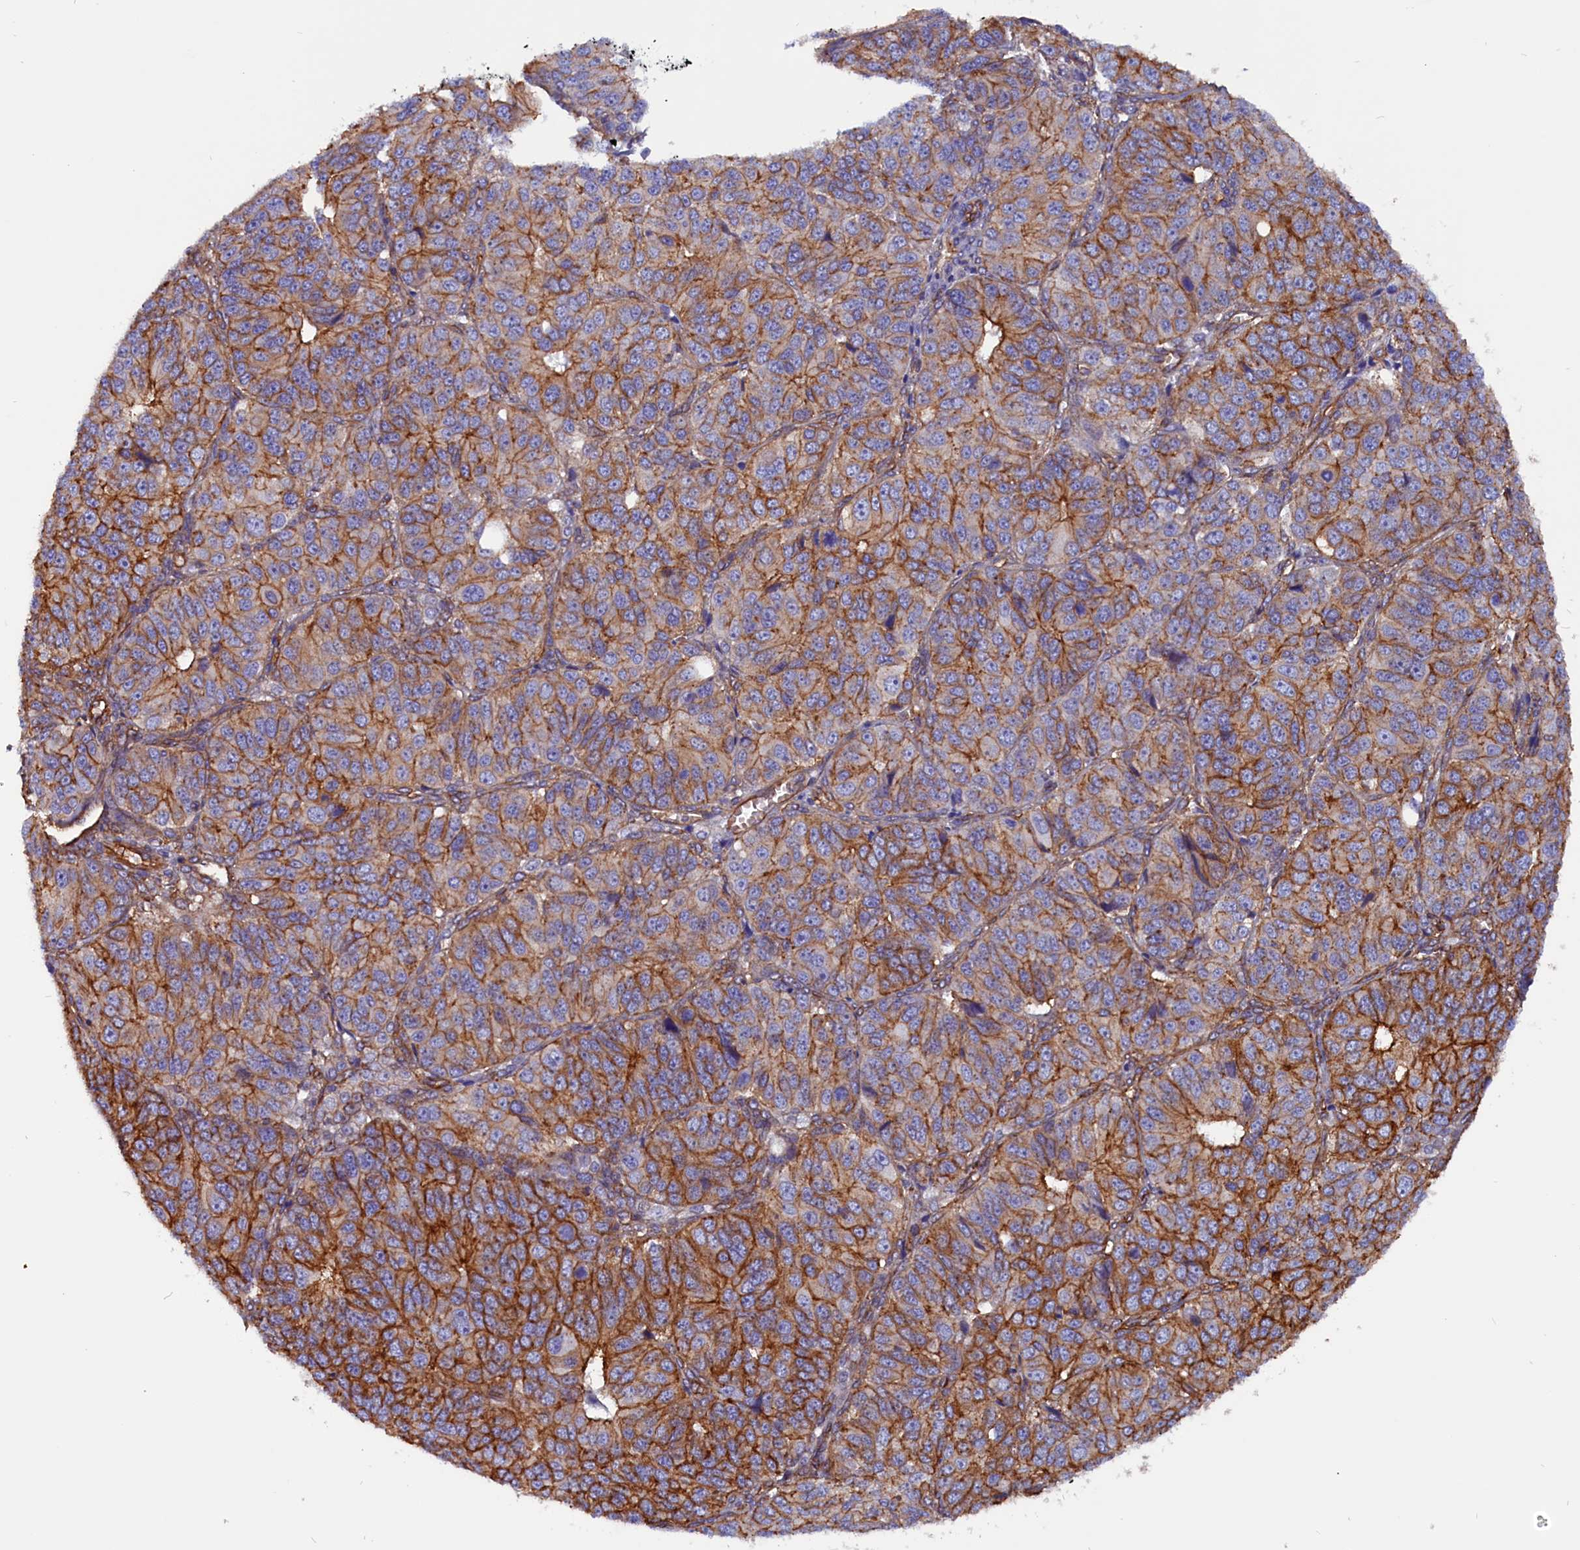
{"staining": {"intensity": "moderate", "quantity": ">75%", "location": "cytoplasmic/membranous"}, "tissue": "ovarian cancer", "cell_type": "Tumor cells", "image_type": "cancer", "snomed": [{"axis": "morphology", "description": "Carcinoma, endometroid"}, {"axis": "topography", "description": "Ovary"}], "caption": "Endometroid carcinoma (ovarian) tissue displays moderate cytoplasmic/membranous staining in approximately >75% of tumor cells, visualized by immunohistochemistry.", "gene": "ZNF749", "patient": {"sex": "female", "age": 51}}